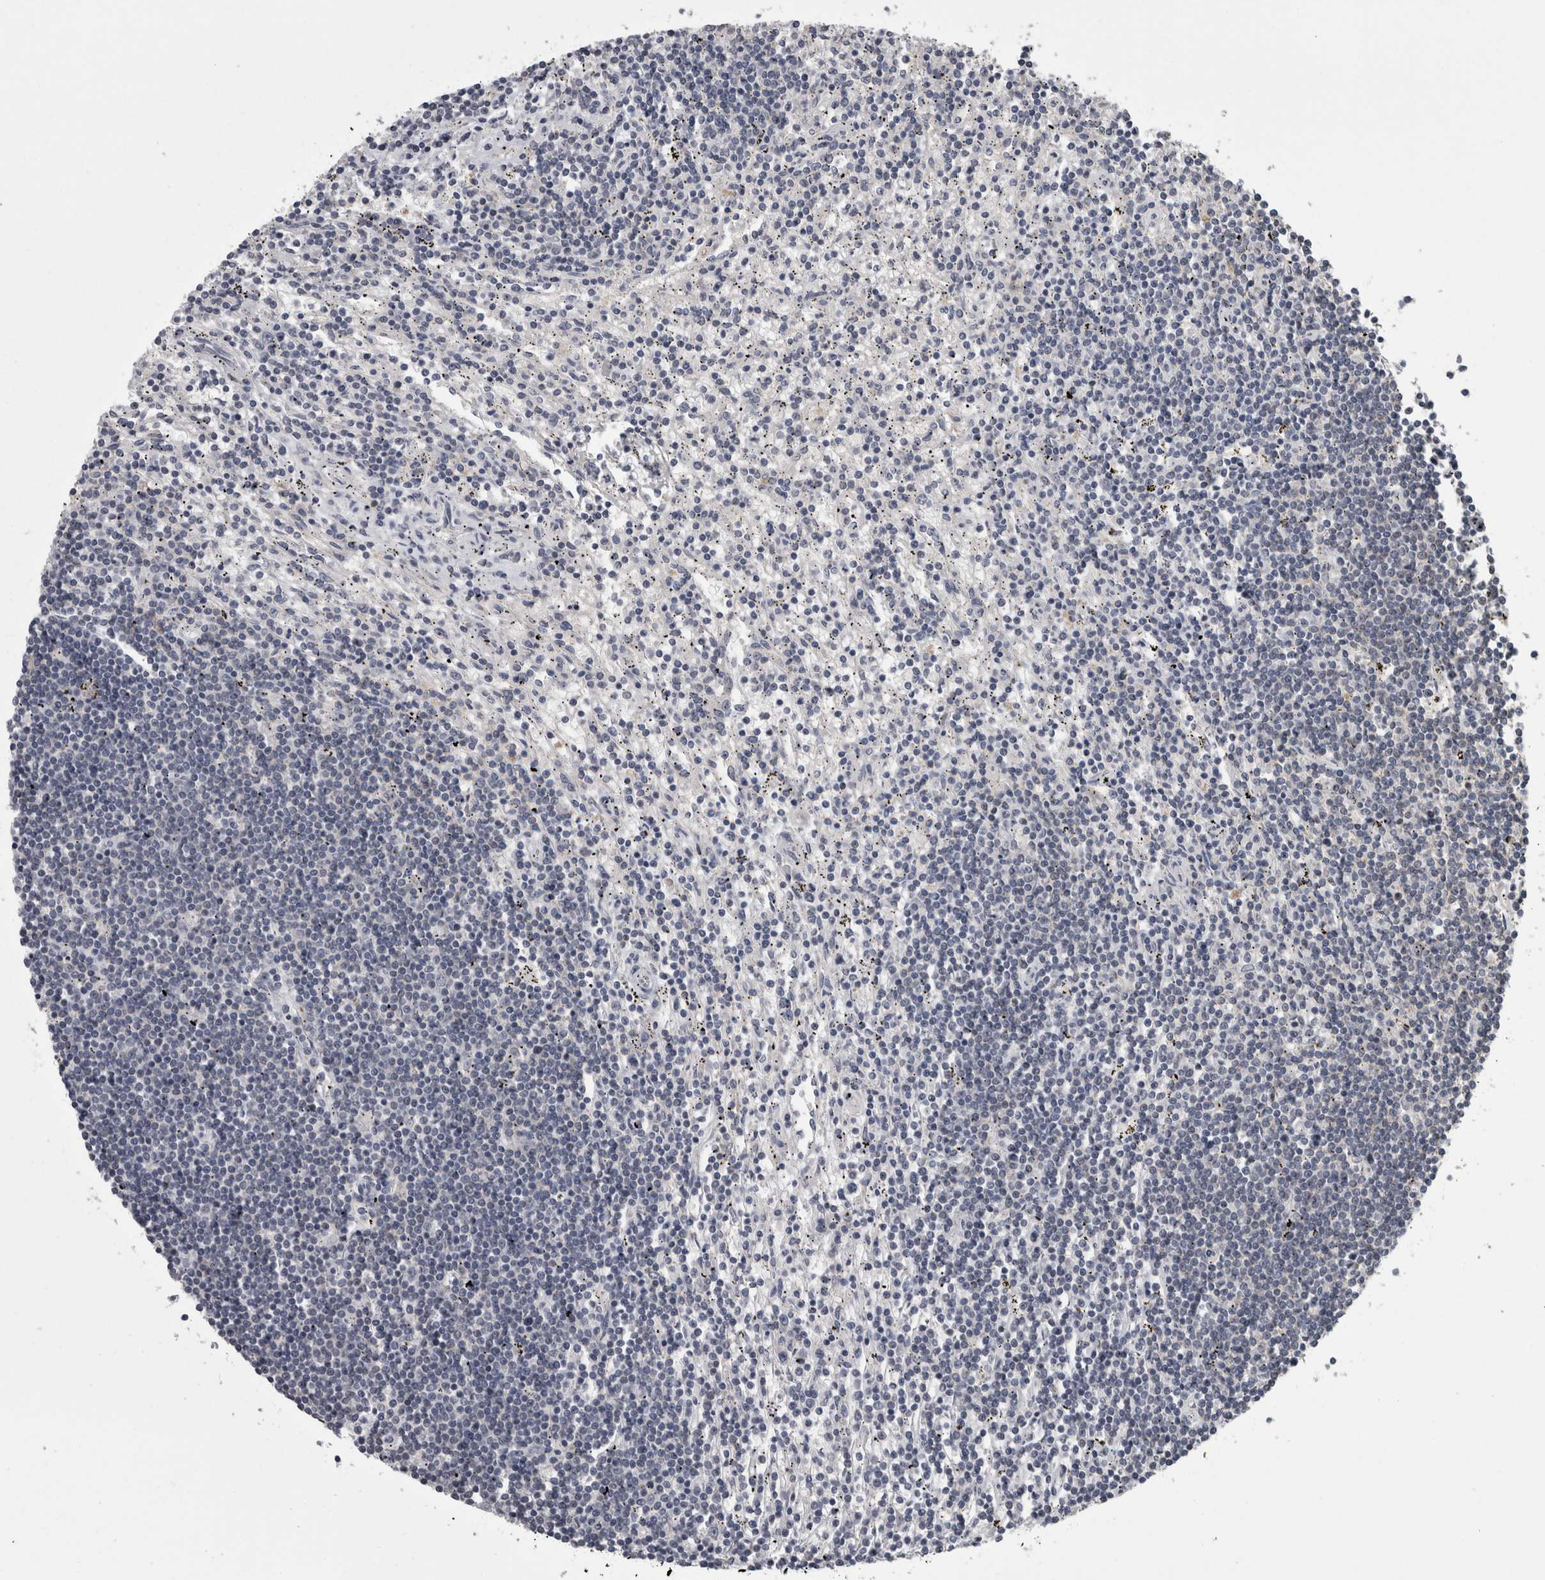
{"staining": {"intensity": "negative", "quantity": "none", "location": "none"}, "tissue": "lymphoma", "cell_type": "Tumor cells", "image_type": "cancer", "snomed": [{"axis": "morphology", "description": "Malignant lymphoma, non-Hodgkin's type, Low grade"}, {"axis": "topography", "description": "Spleen"}], "caption": "Immunohistochemistry image of neoplastic tissue: human malignant lymphoma, non-Hodgkin's type (low-grade) stained with DAB shows no significant protein positivity in tumor cells. (Brightfield microscopy of DAB immunohistochemistry (IHC) at high magnification).", "gene": "APRT", "patient": {"sex": "male", "age": 76}}